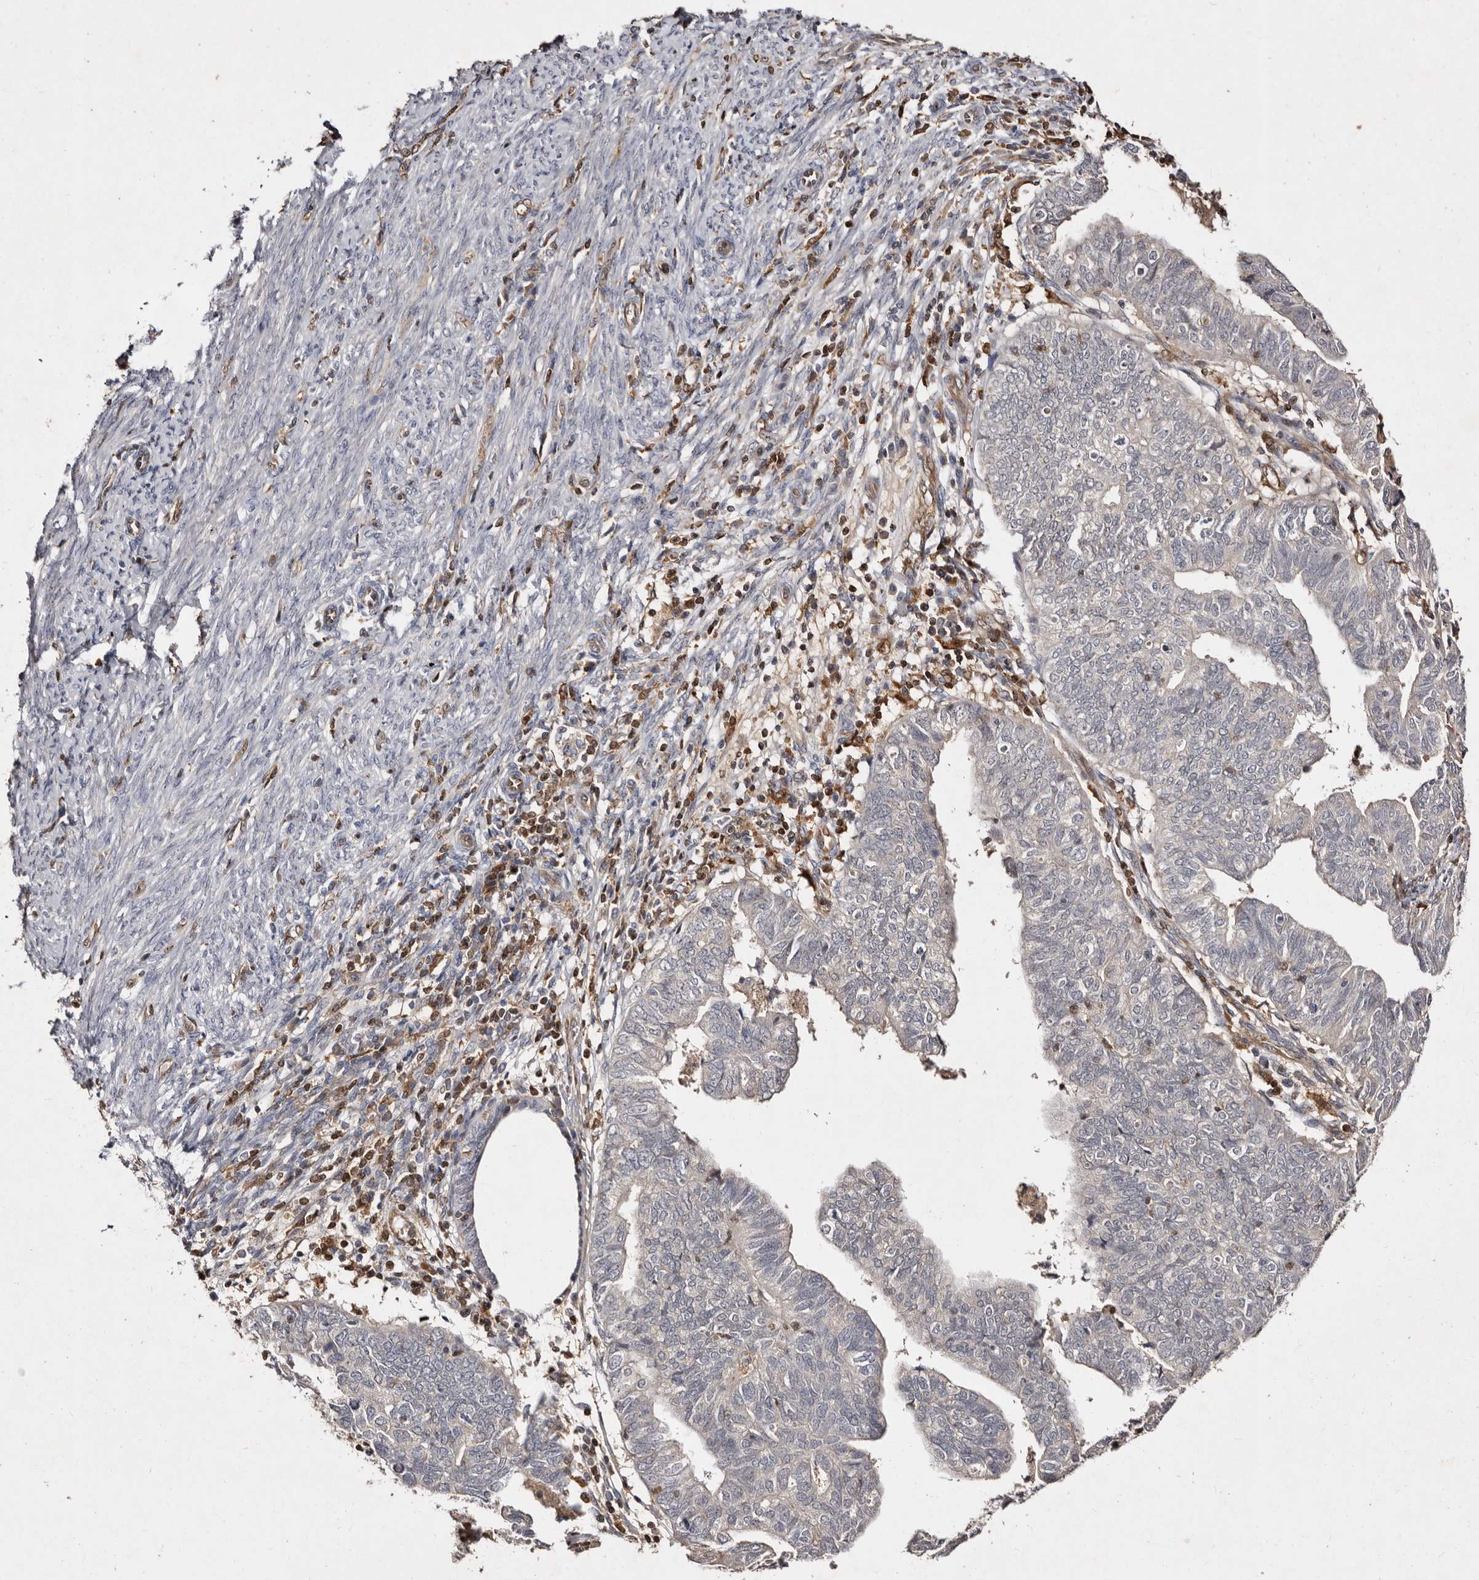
{"staining": {"intensity": "negative", "quantity": "none", "location": "none"}, "tissue": "endometrial cancer", "cell_type": "Tumor cells", "image_type": "cancer", "snomed": [{"axis": "morphology", "description": "Adenocarcinoma, NOS"}, {"axis": "topography", "description": "Uterus"}], "caption": "Tumor cells are negative for protein expression in human endometrial adenocarcinoma.", "gene": "GIMAP4", "patient": {"sex": "female", "age": 77}}